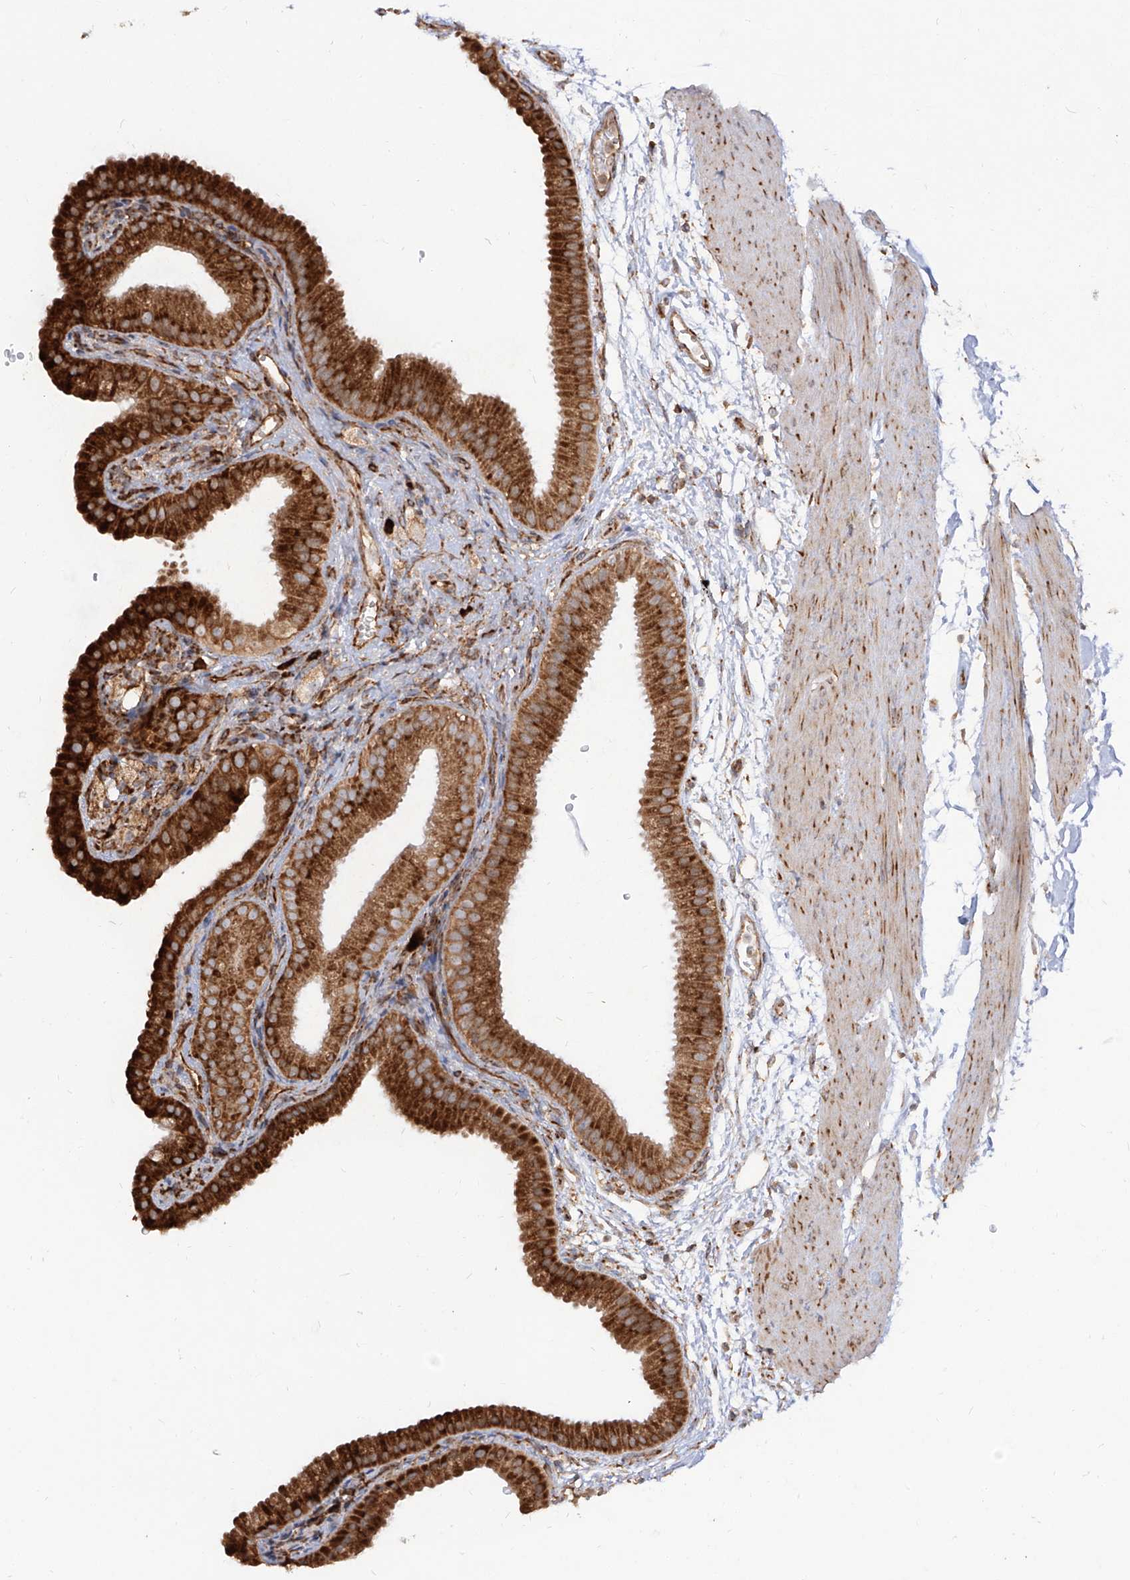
{"staining": {"intensity": "strong", "quantity": ">75%", "location": "cytoplasmic/membranous"}, "tissue": "gallbladder", "cell_type": "Glandular cells", "image_type": "normal", "snomed": [{"axis": "morphology", "description": "Normal tissue, NOS"}, {"axis": "topography", "description": "Gallbladder"}], "caption": "The micrograph exhibits staining of normal gallbladder, revealing strong cytoplasmic/membranous protein staining (brown color) within glandular cells. (DAB = brown stain, brightfield microscopy at high magnification).", "gene": "RPS25", "patient": {"sex": "female", "age": 64}}